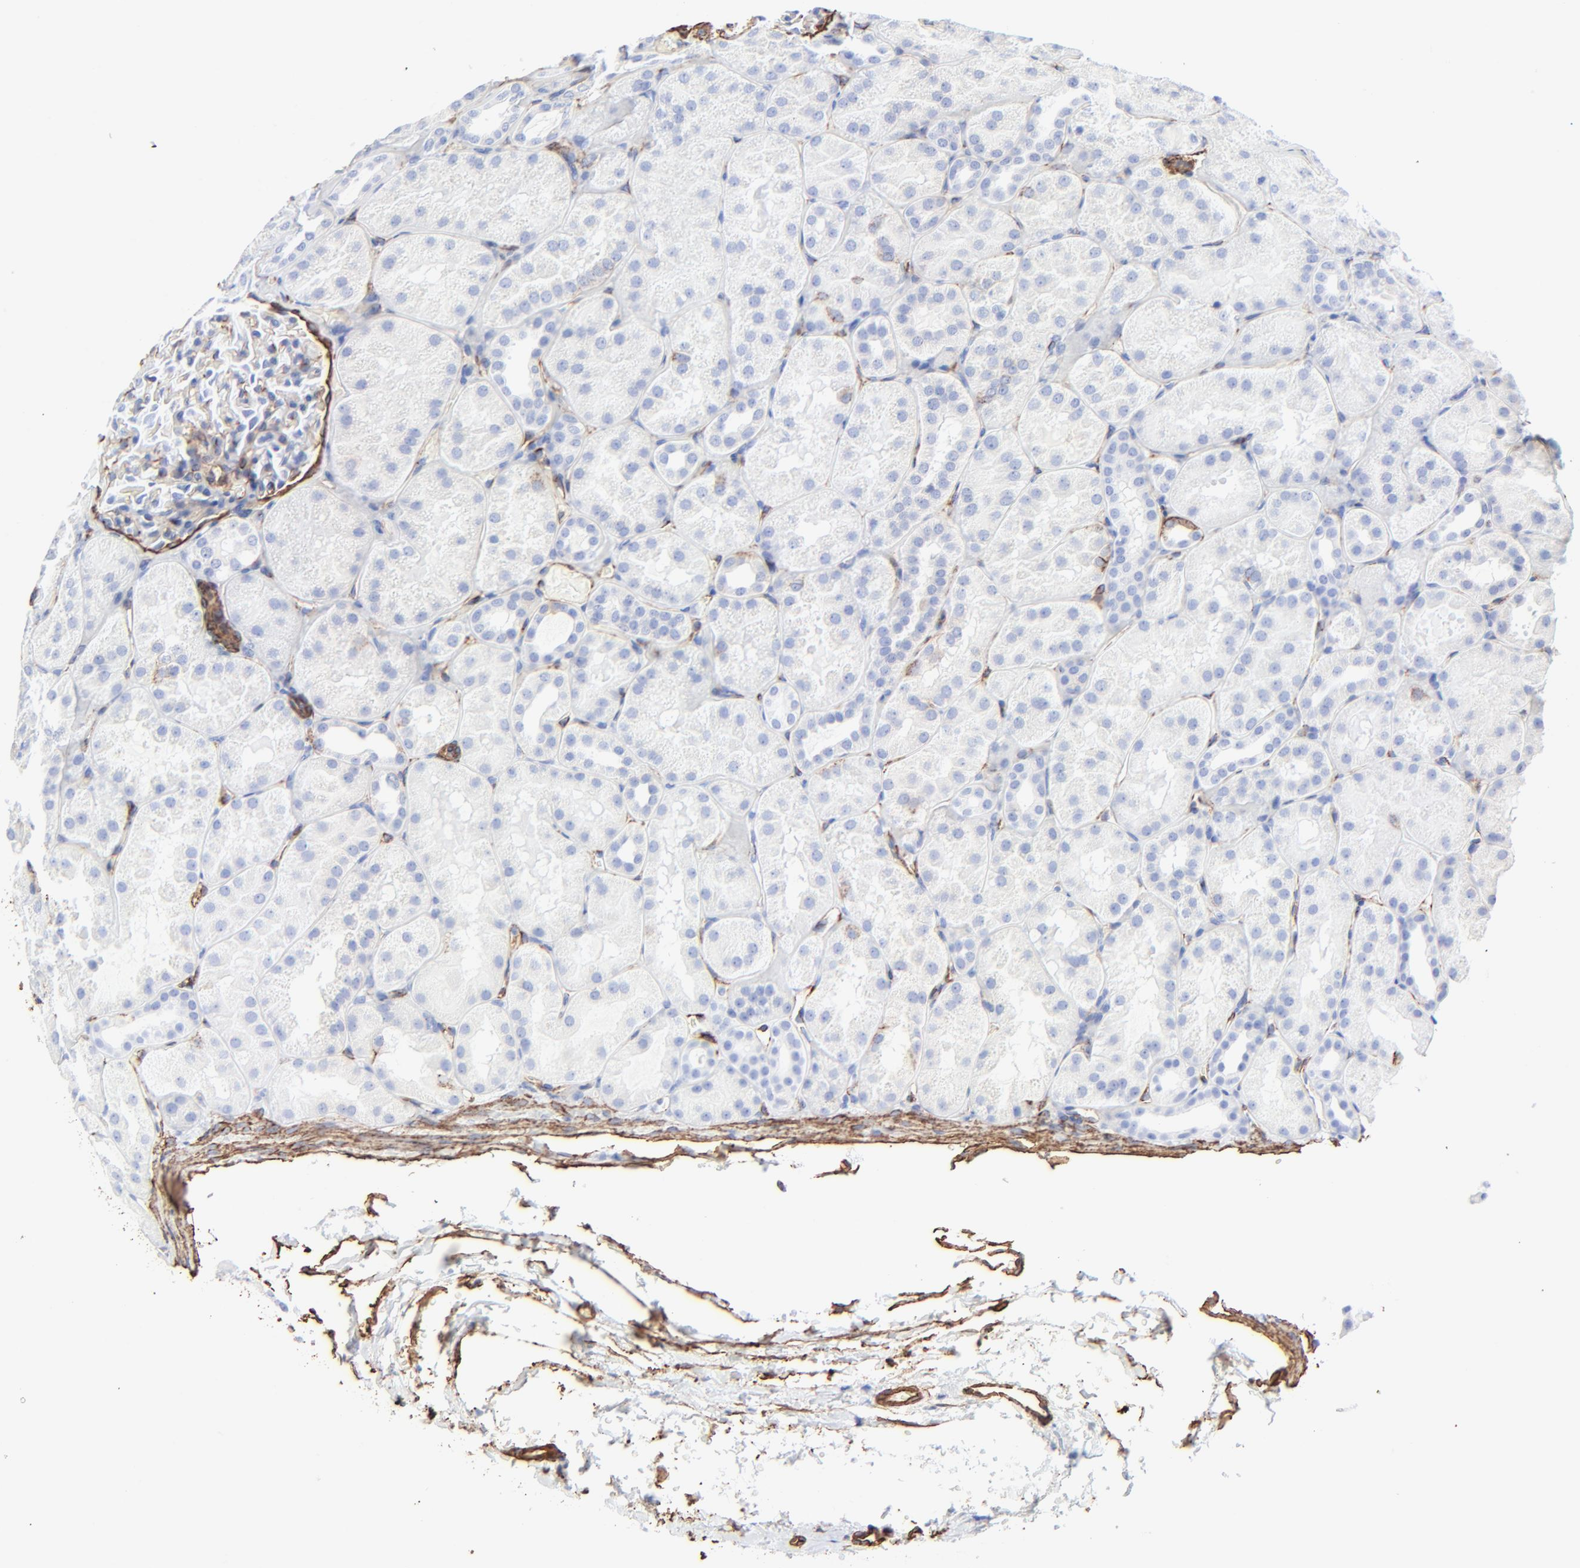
{"staining": {"intensity": "moderate", "quantity": "<25%", "location": "cytoplasmic/membranous"}, "tissue": "kidney", "cell_type": "Cells in glomeruli", "image_type": "normal", "snomed": [{"axis": "morphology", "description": "Normal tissue, NOS"}, {"axis": "topography", "description": "Kidney"}], "caption": "Immunohistochemistry (IHC) staining of benign kidney, which demonstrates low levels of moderate cytoplasmic/membranous positivity in approximately <25% of cells in glomeruli indicating moderate cytoplasmic/membranous protein expression. The staining was performed using DAB (brown) for protein detection and nuclei were counterstained in hematoxylin (blue).", "gene": "CAV1", "patient": {"sex": "male", "age": 28}}